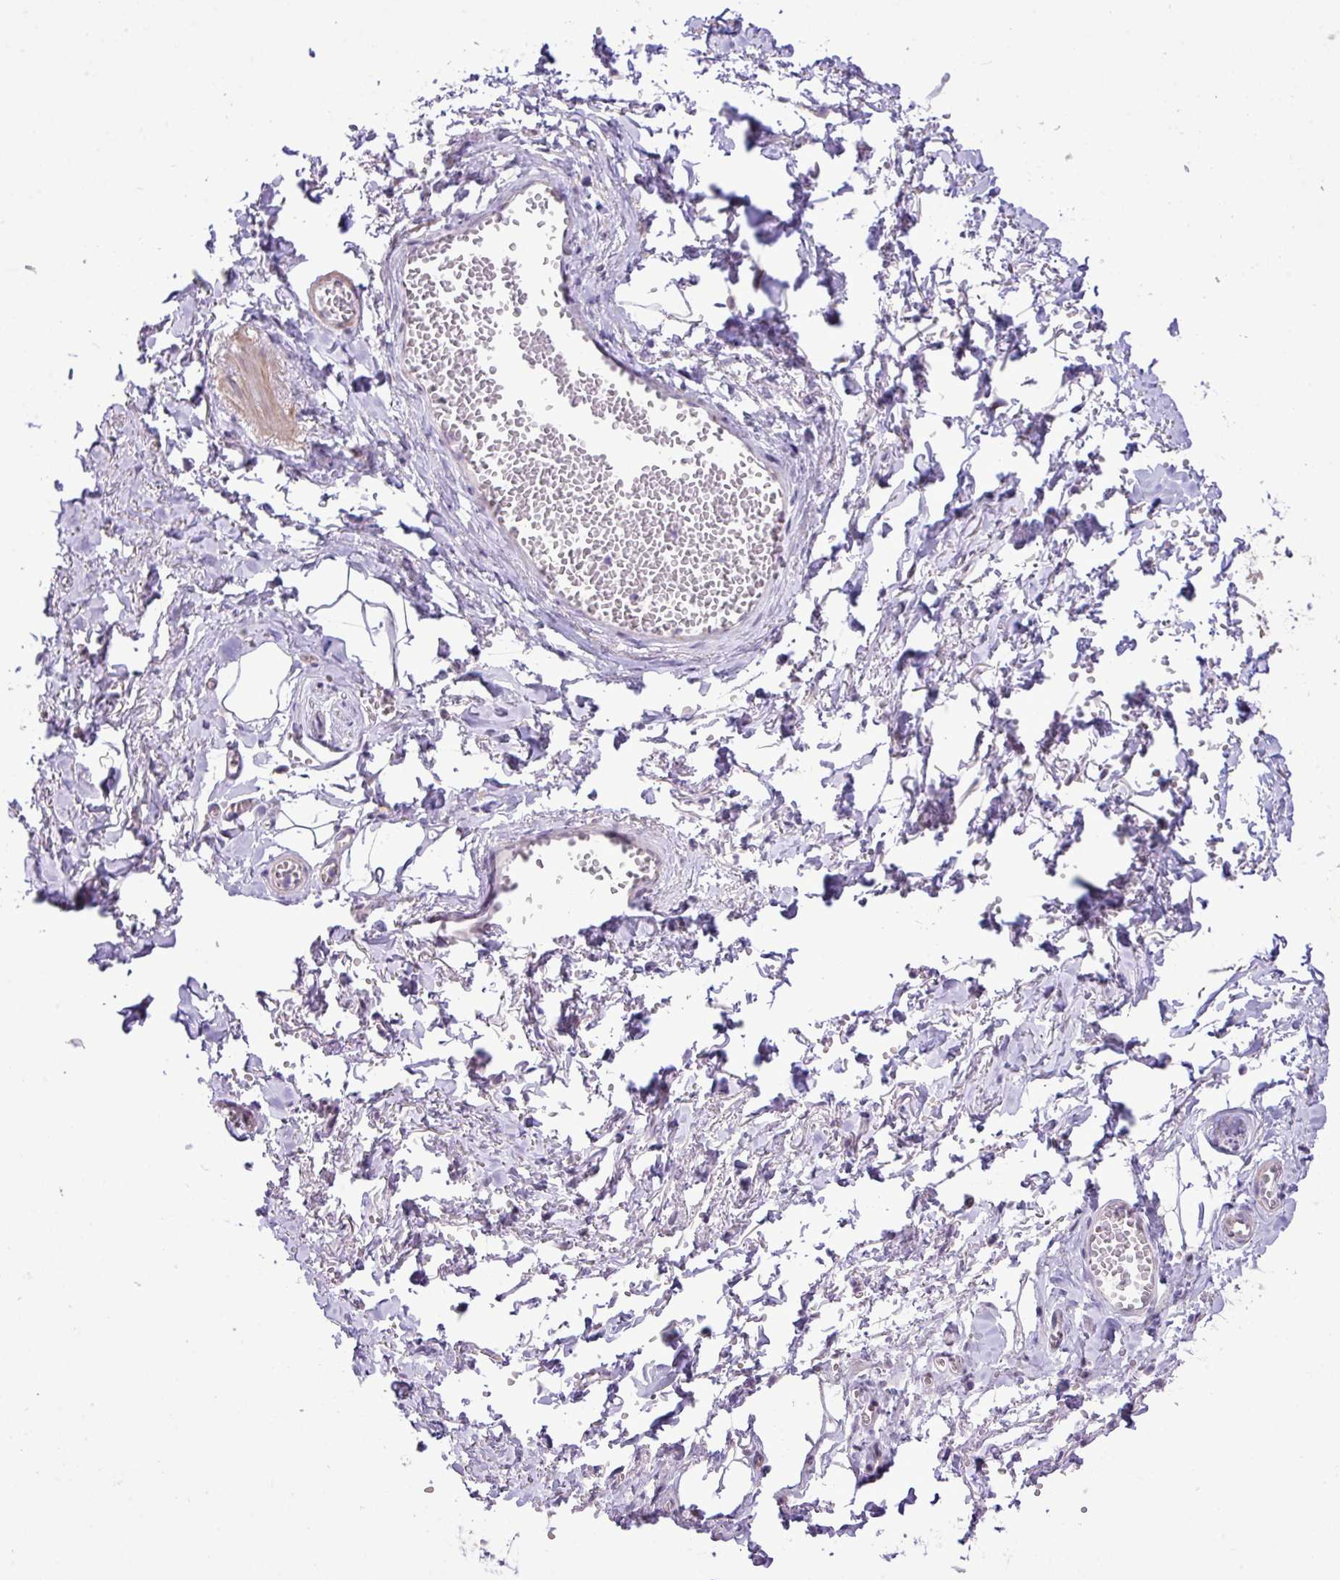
{"staining": {"intensity": "negative", "quantity": "none", "location": "none"}, "tissue": "adipose tissue", "cell_type": "Adipocytes", "image_type": "normal", "snomed": [{"axis": "morphology", "description": "Normal tissue, NOS"}, {"axis": "topography", "description": "Vulva"}, {"axis": "topography", "description": "Vagina"}, {"axis": "topography", "description": "Peripheral nerve tissue"}], "caption": "Human adipose tissue stained for a protein using IHC demonstrates no positivity in adipocytes.", "gene": "YLPM1", "patient": {"sex": "female", "age": 66}}